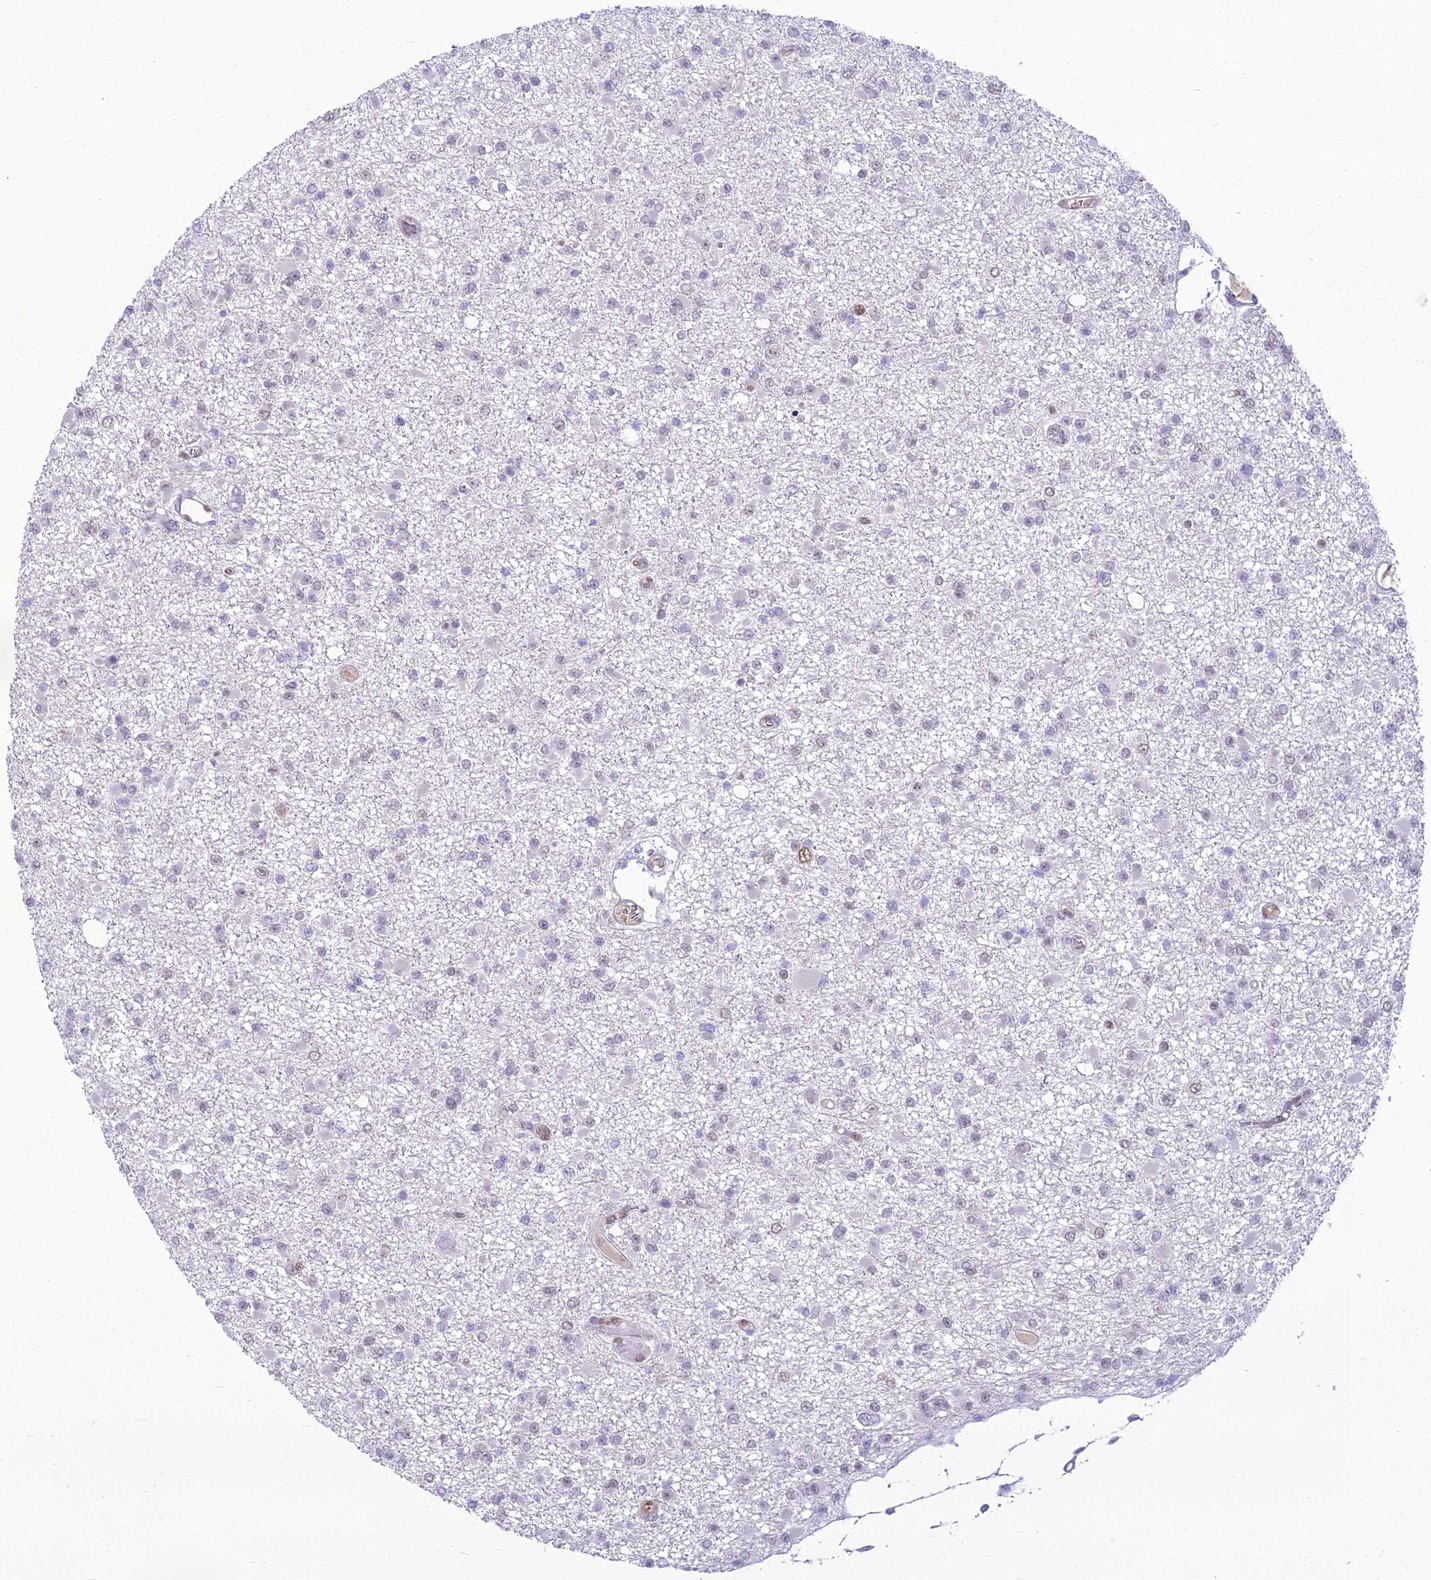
{"staining": {"intensity": "negative", "quantity": "none", "location": "none"}, "tissue": "glioma", "cell_type": "Tumor cells", "image_type": "cancer", "snomed": [{"axis": "morphology", "description": "Glioma, malignant, Low grade"}, {"axis": "topography", "description": "Brain"}], "caption": "Tumor cells show no significant protein positivity in glioma.", "gene": "NOVA2", "patient": {"sex": "female", "age": 22}}